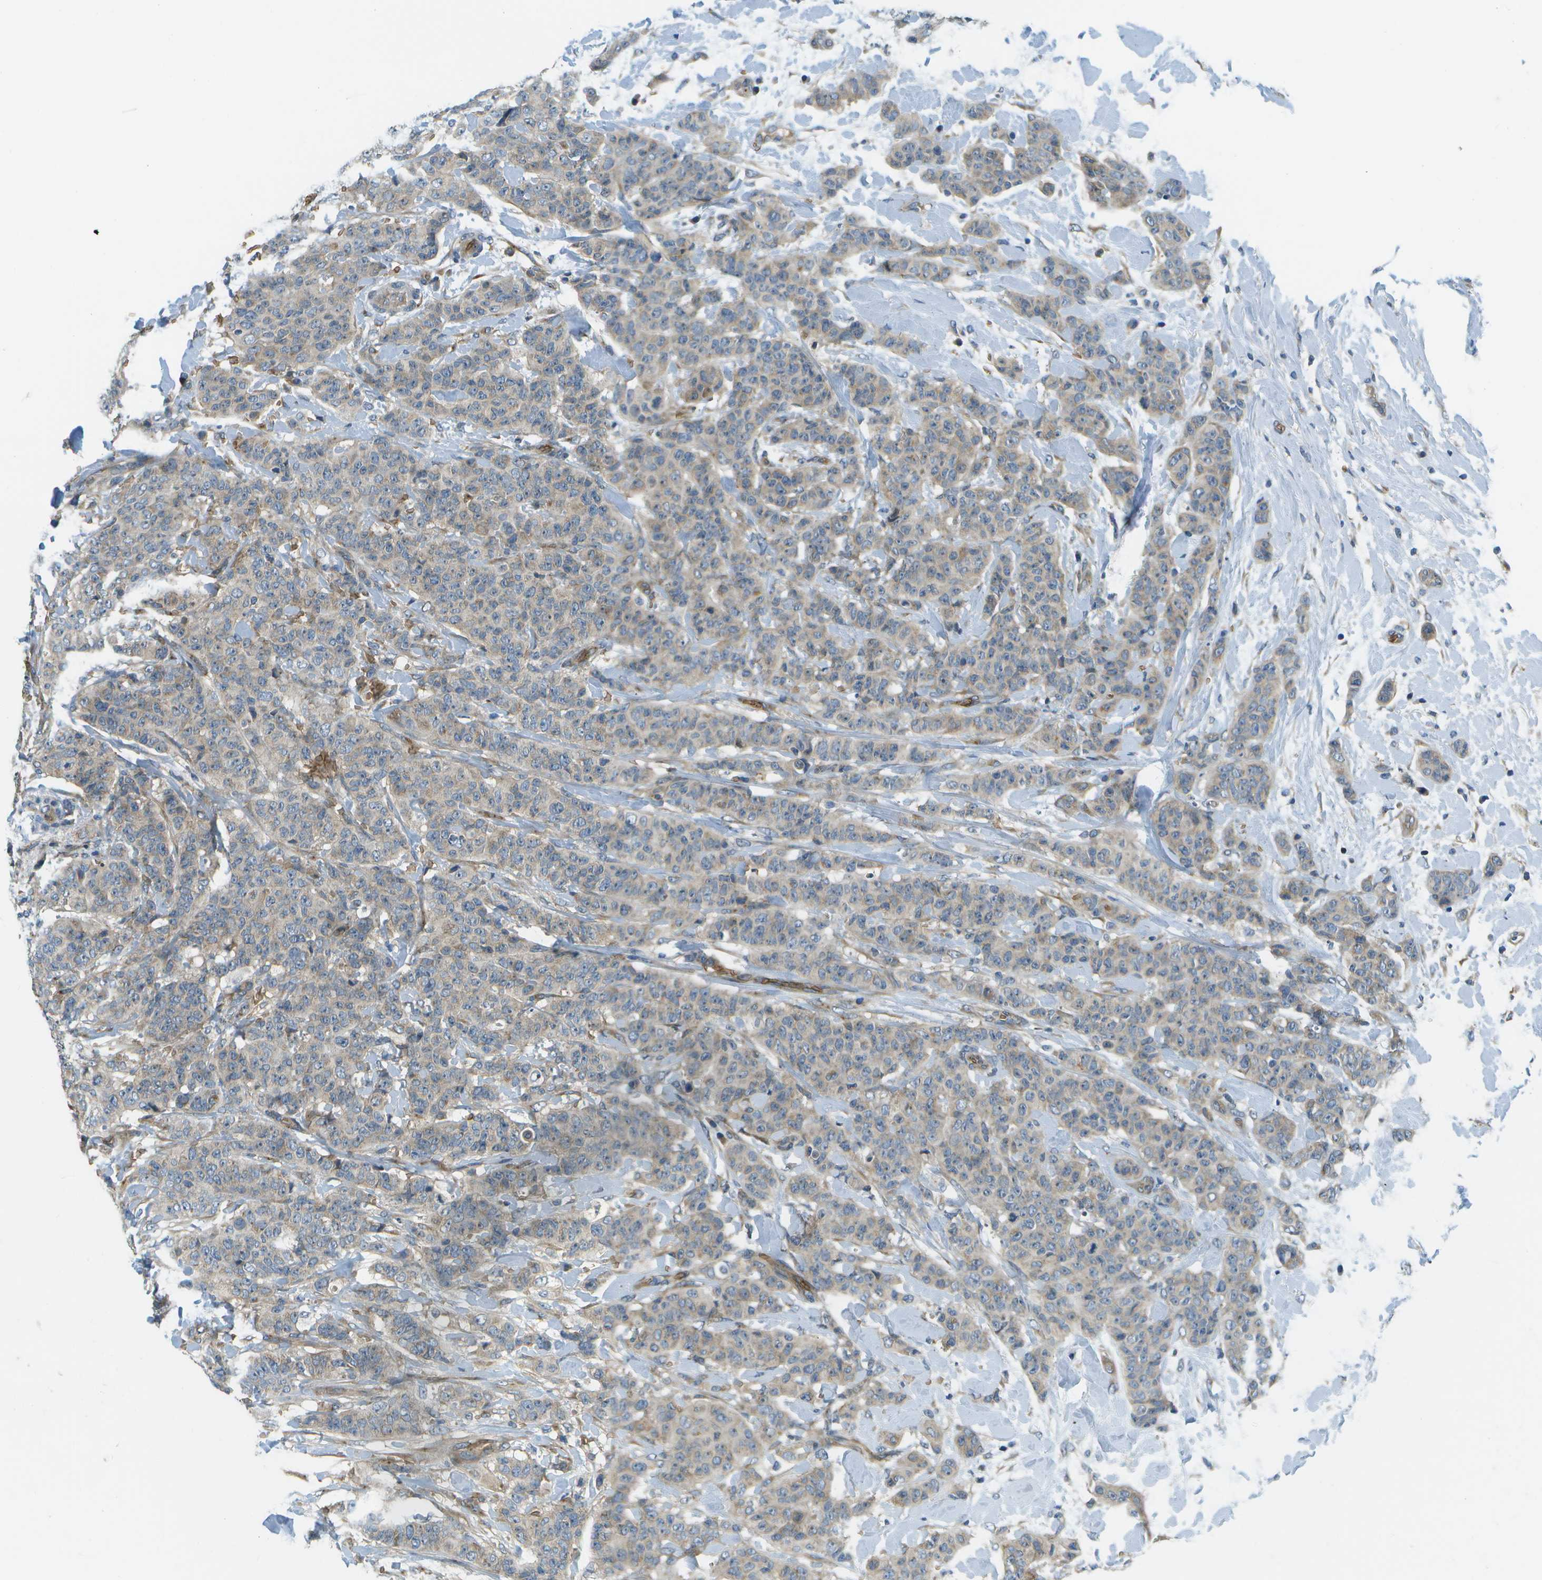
{"staining": {"intensity": "weak", "quantity": "25%-75%", "location": "cytoplasmic/membranous"}, "tissue": "breast cancer", "cell_type": "Tumor cells", "image_type": "cancer", "snomed": [{"axis": "morphology", "description": "Normal tissue, NOS"}, {"axis": "morphology", "description": "Duct carcinoma"}, {"axis": "topography", "description": "Breast"}], "caption": "Immunohistochemistry of human breast cancer (intraductal carcinoma) demonstrates low levels of weak cytoplasmic/membranous positivity in approximately 25%-75% of tumor cells. (DAB (3,3'-diaminobenzidine) = brown stain, brightfield microscopy at high magnification).", "gene": "CTIF", "patient": {"sex": "female", "age": 40}}